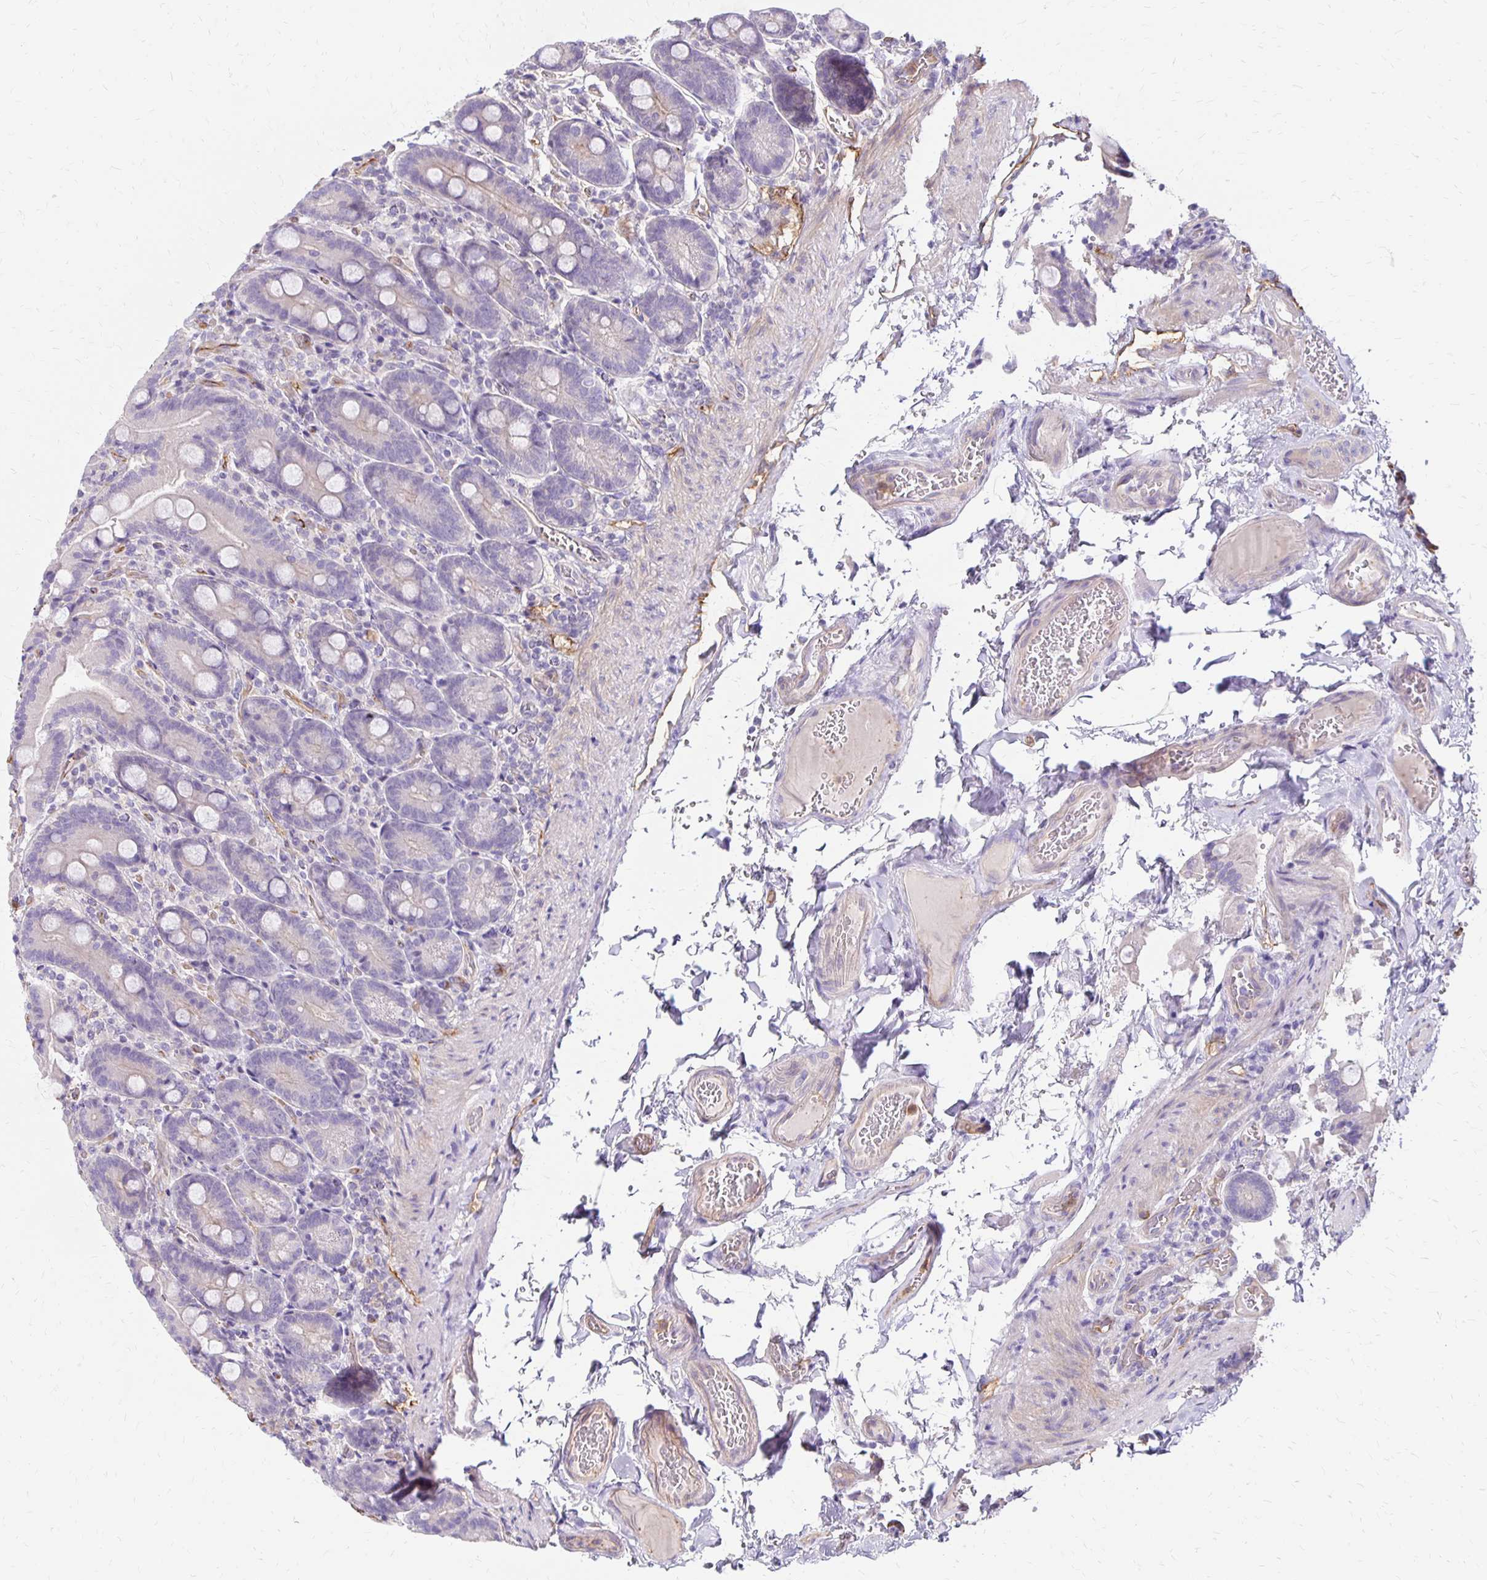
{"staining": {"intensity": "negative", "quantity": "none", "location": "none"}, "tissue": "duodenum", "cell_type": "Glandular cells", "image_type": "normal", "snomed": [{"axis": "morphology", "description": "Normal tissue, NOS"}, {"axis": "topography", "description": "Duodenum"}], "caption": "A high-resolution image shows immunohistochemistry staining of unremarkable duodenum, which reveals no significant staining in glandular cells. The staining was performed using DAB to visualize the protein expression in brown, while the nuclei were stained in blue with hematoxylin (Magnification: 20x).", "gene": "TTYH1", "patient": {"sex": "female", "age": 62}}